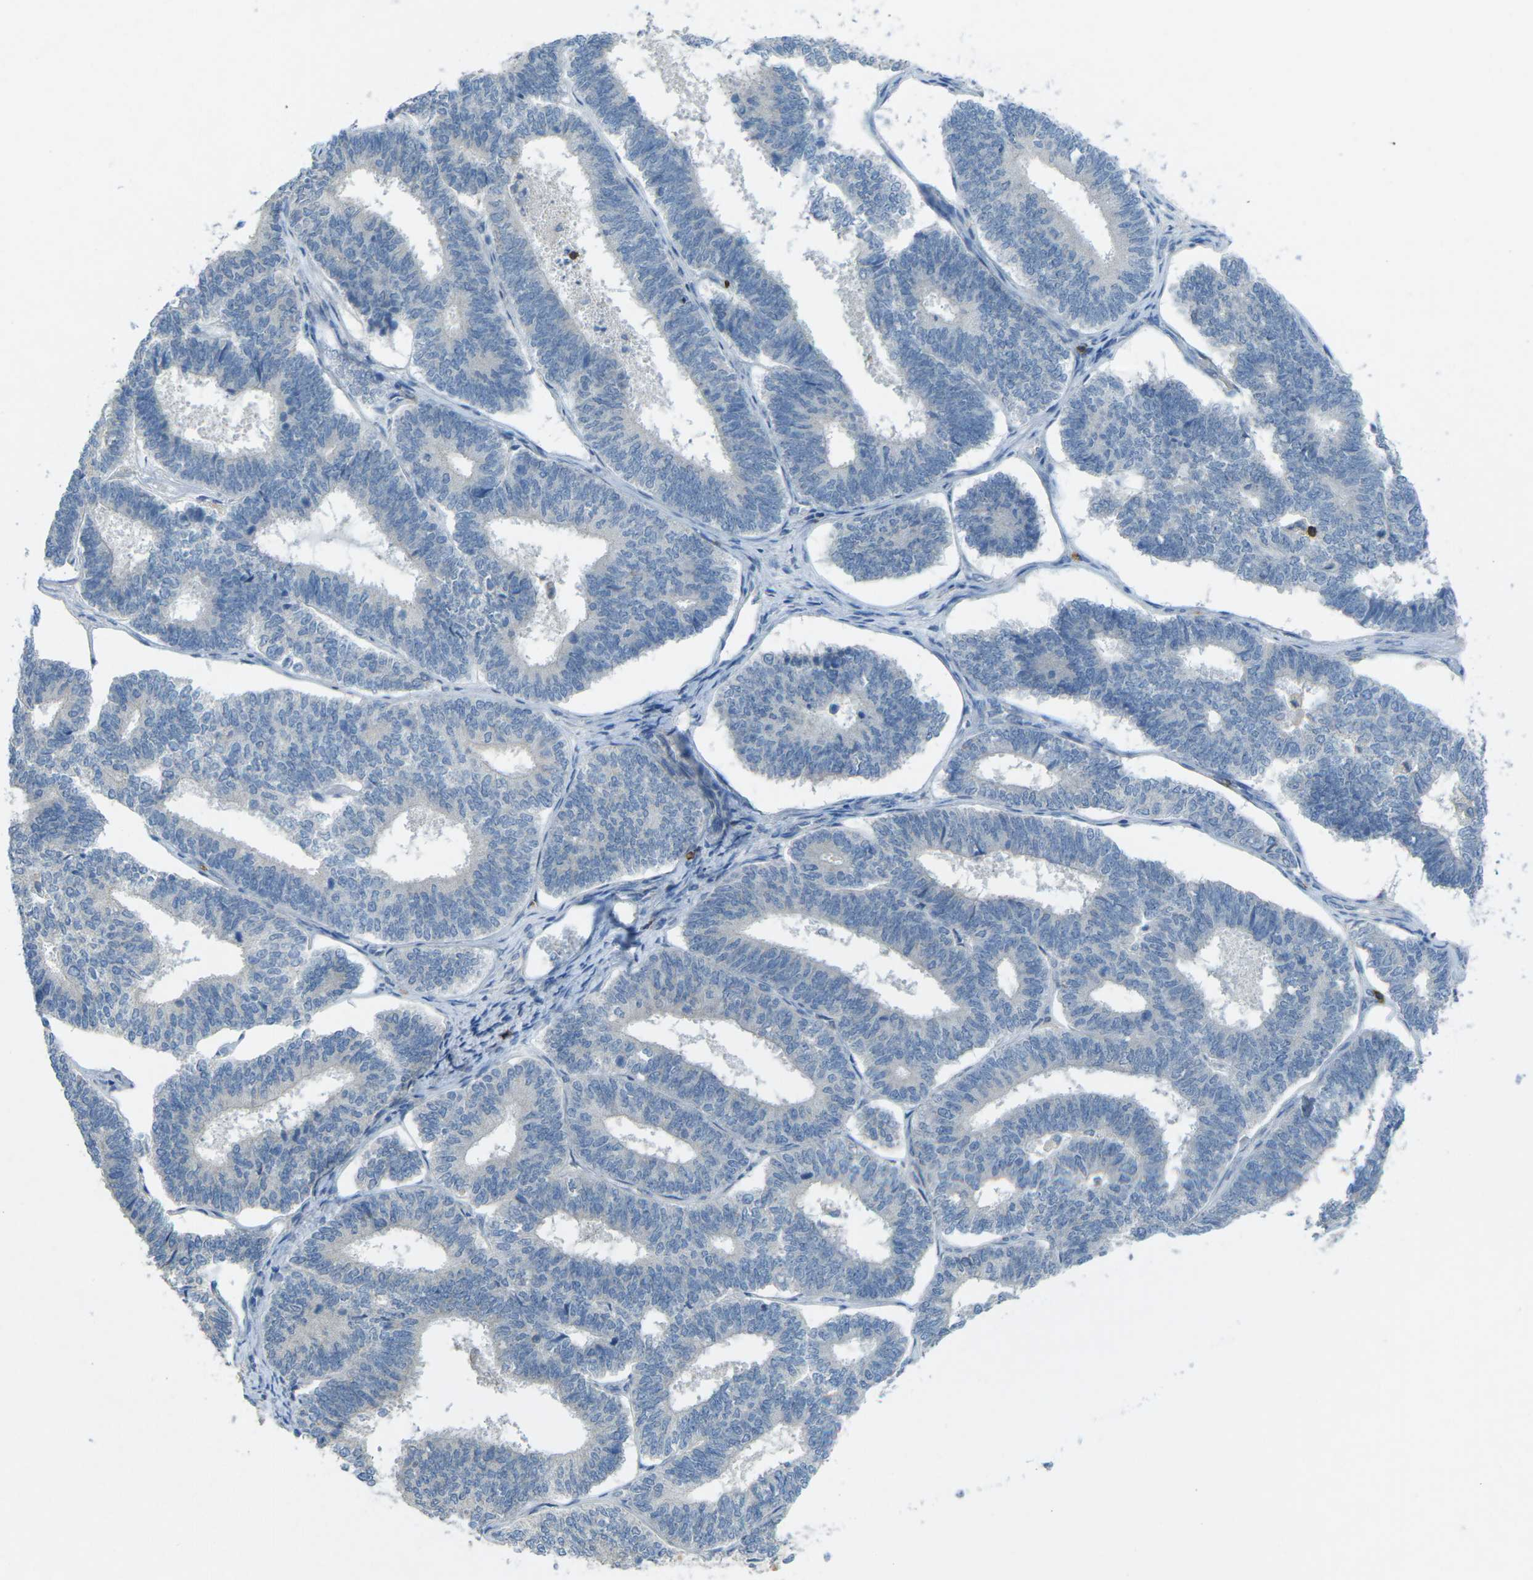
{"staining": {"intensity": "negative", "quantity": "none", "location": "none"}, "tissue": "endometrial cancer", "cell_type": "Tumor cells", "image_type": "cancer", "snomed": [{"axis": "morphology", "description": "Adenocarcinoma, NOS"}, {"axis": "topography", "description": "Endometrium"}], "caption": "Histopathology image shows no significant protein expression in tumor cells of endometrial cancer.", "gene": "CD19", "patient": {"sex": "female", "age": 70}}